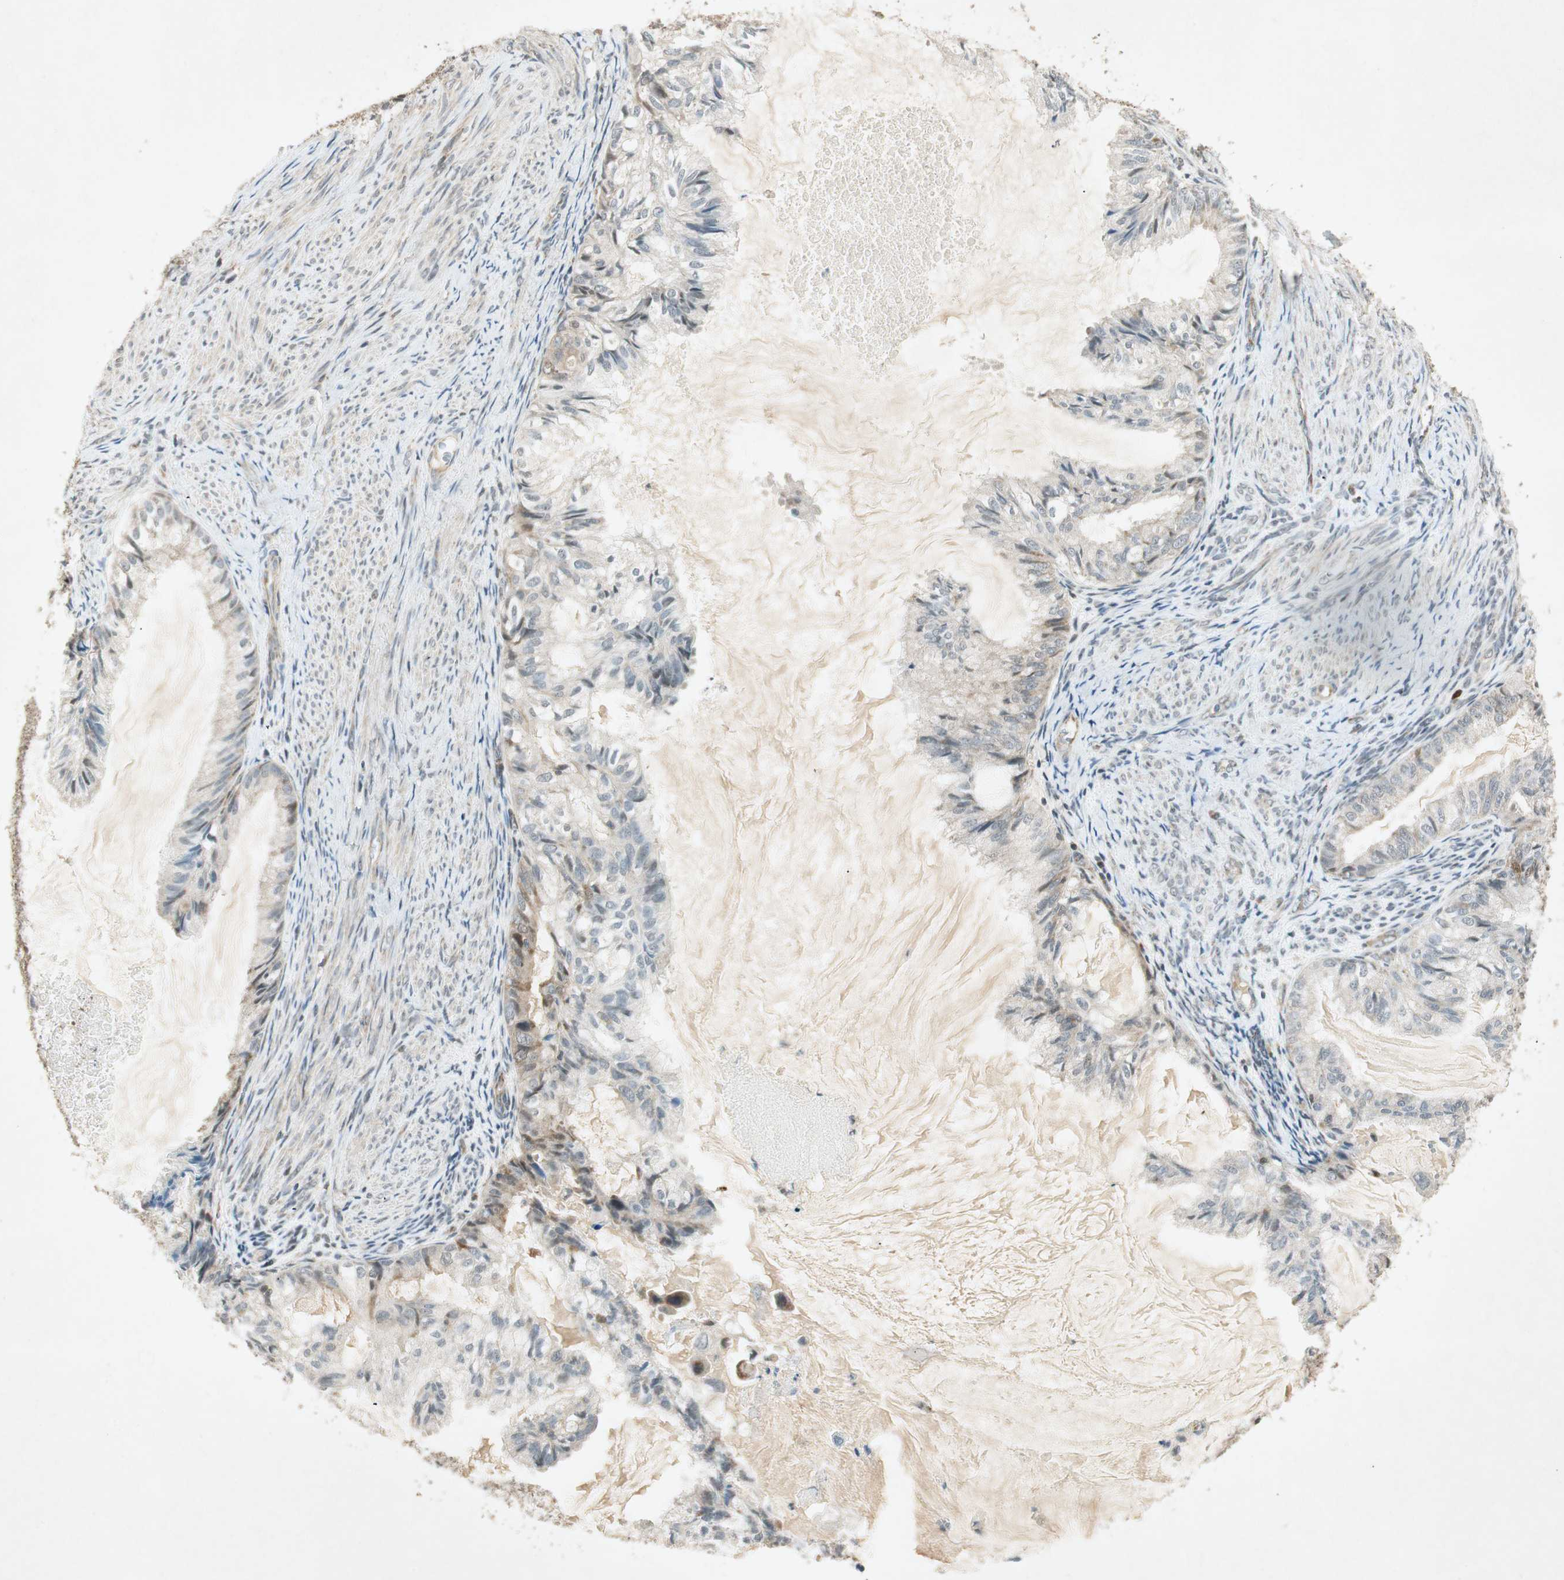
{"staining": {"intensity": "weak", "quantity": "25%-75%", "location": "cytoplasmic/membranous"}, "tissue": "cervical cancer", "cell_type": "Tumor cells", "image_type": "cancer", "snomed": [{"axis": "morphology", "description": "Normal tissue, NOS"}, {"axis": "morphology", "description": "Adenocarcinoma, NOS"}, {"axis": "topography", "description": "Cervix"}, {"axis": "topography", "description": "Endometrium"}], "caption": "Immunohistochemical staining of cervical adenocarcinoma demonstrates low levels of weak cytoplasmic/membranous expression in approximately 25%-75% of tumor cells. (DAB IHC with brightfield microscopy, high magnification).", "gene": "USP2", "patient": {"sex": "female", "age": 86}}